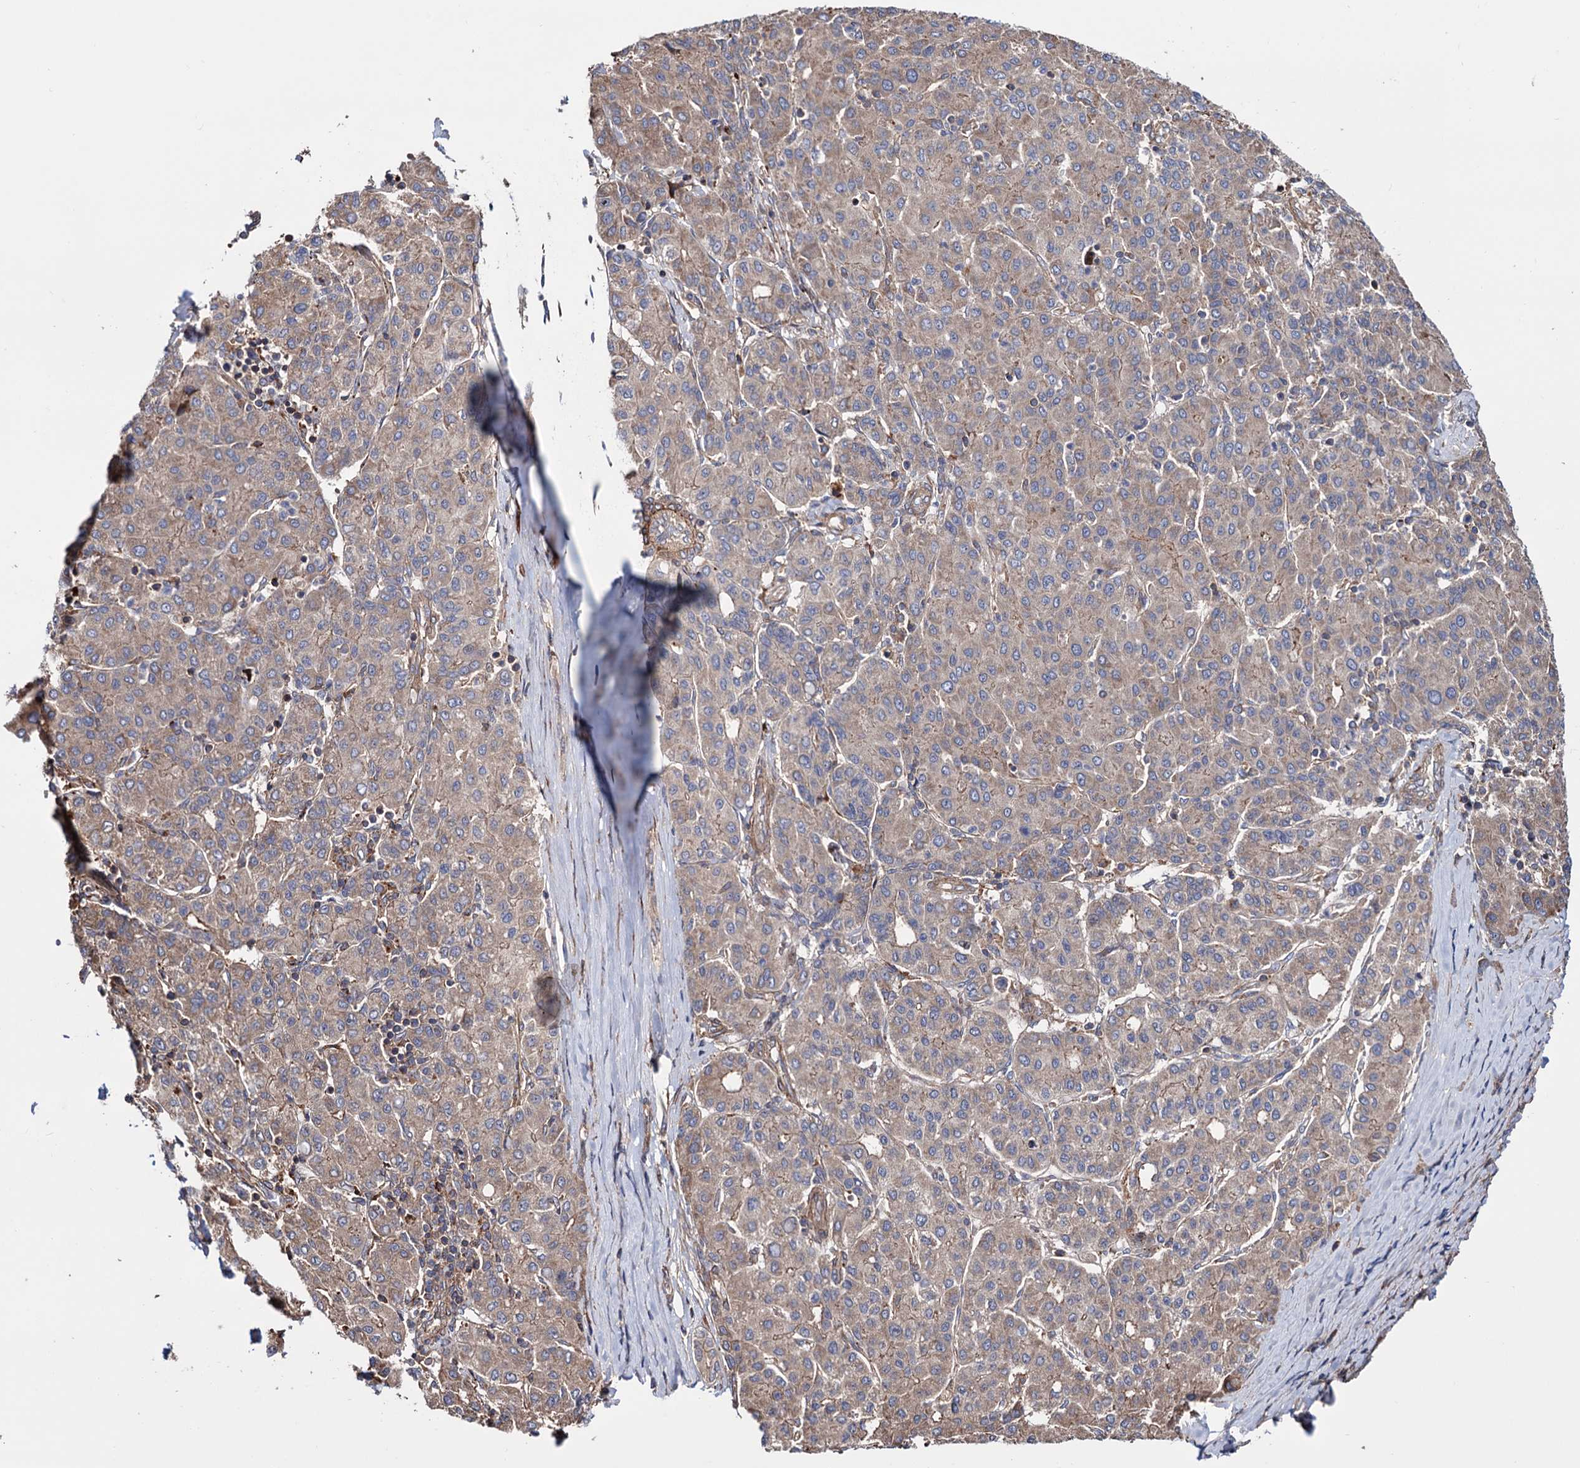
{"staining": {"intensity": "moderate", "quantity": "25%-75%", "location": "cytoplasmic/membranous"}, "tissue": "liver cancer", "cell_type": "Tumor cells", "image_type": "cancer", "snomed": [{"axis": "morphology", "description": "Carcinoma, Hepatocellular, NOS"}, {"axis": "topography", "description": "Liver"}], "caption": "IHC of human liver cancer reveals medium levels of moderate cytoplasmic/membranous positivity in about 25%-75% of tumor cells. (brown staining indicates protein expression, while blue staining denotes nuclei).", "gene": "FERMT2", "patient": {"sex": "male", "age": 65}}